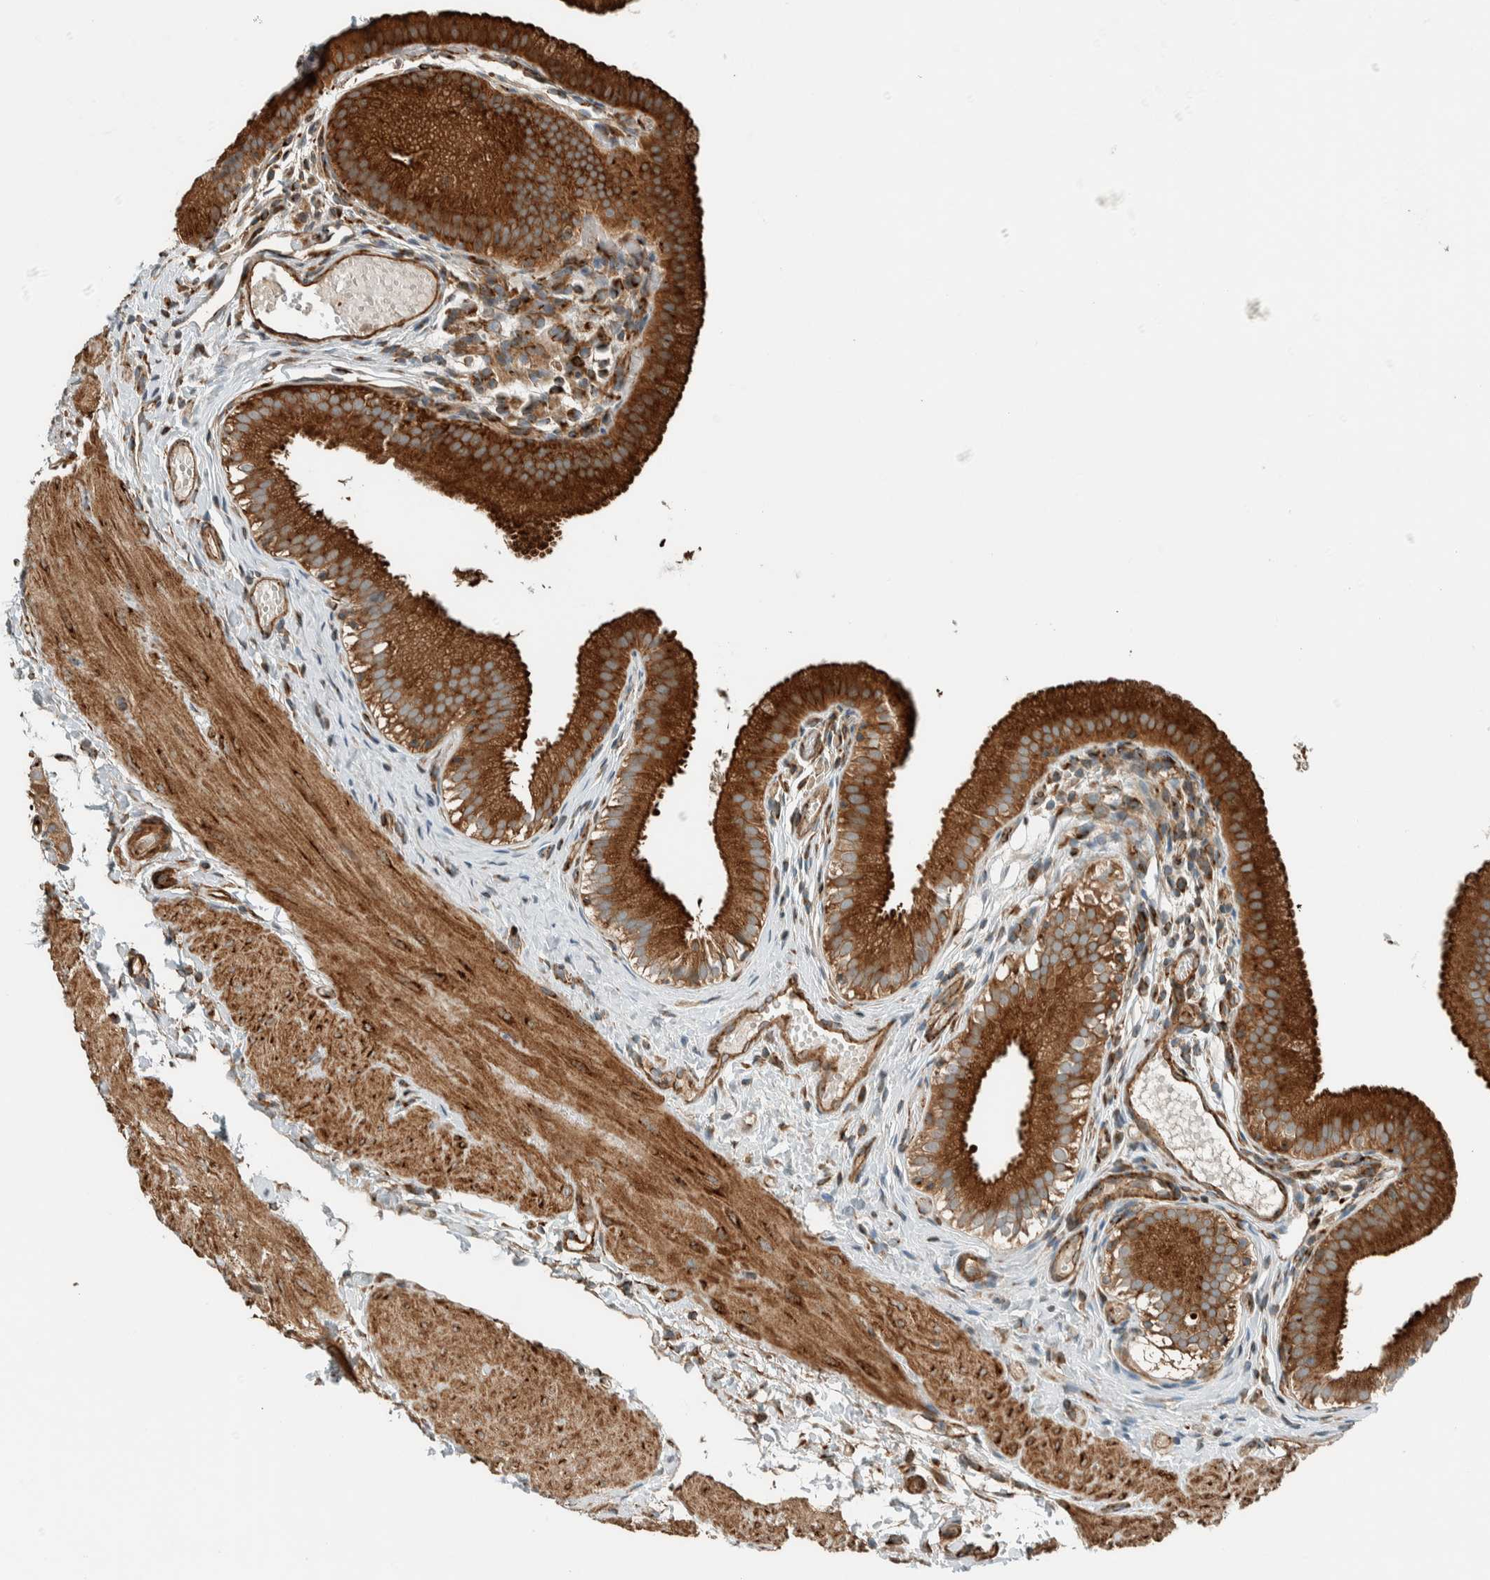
{"staining": {"intensity": "strong", "quantity": ">75%", "location": "cytoplasmic/membranous"}, "tissue": "gallbladder", "cell_type": "Glandular cells", "image_type": "normal", "snomed": [{"axis": "morphology", "description": "Normal tissue, NOS"}, {"axis": "topography", "description": "Gallbladder"}], "caption": "A high amount of strong cytoplasmic/membranous positivity is present in approximately >75% of glandular cells in normal gallbladder. Immunohistochemistry stains the protein in brown and the nuclei are stained blue.", "gene": "EXOC7", "patient": {"sex": "female", "age": 26}}